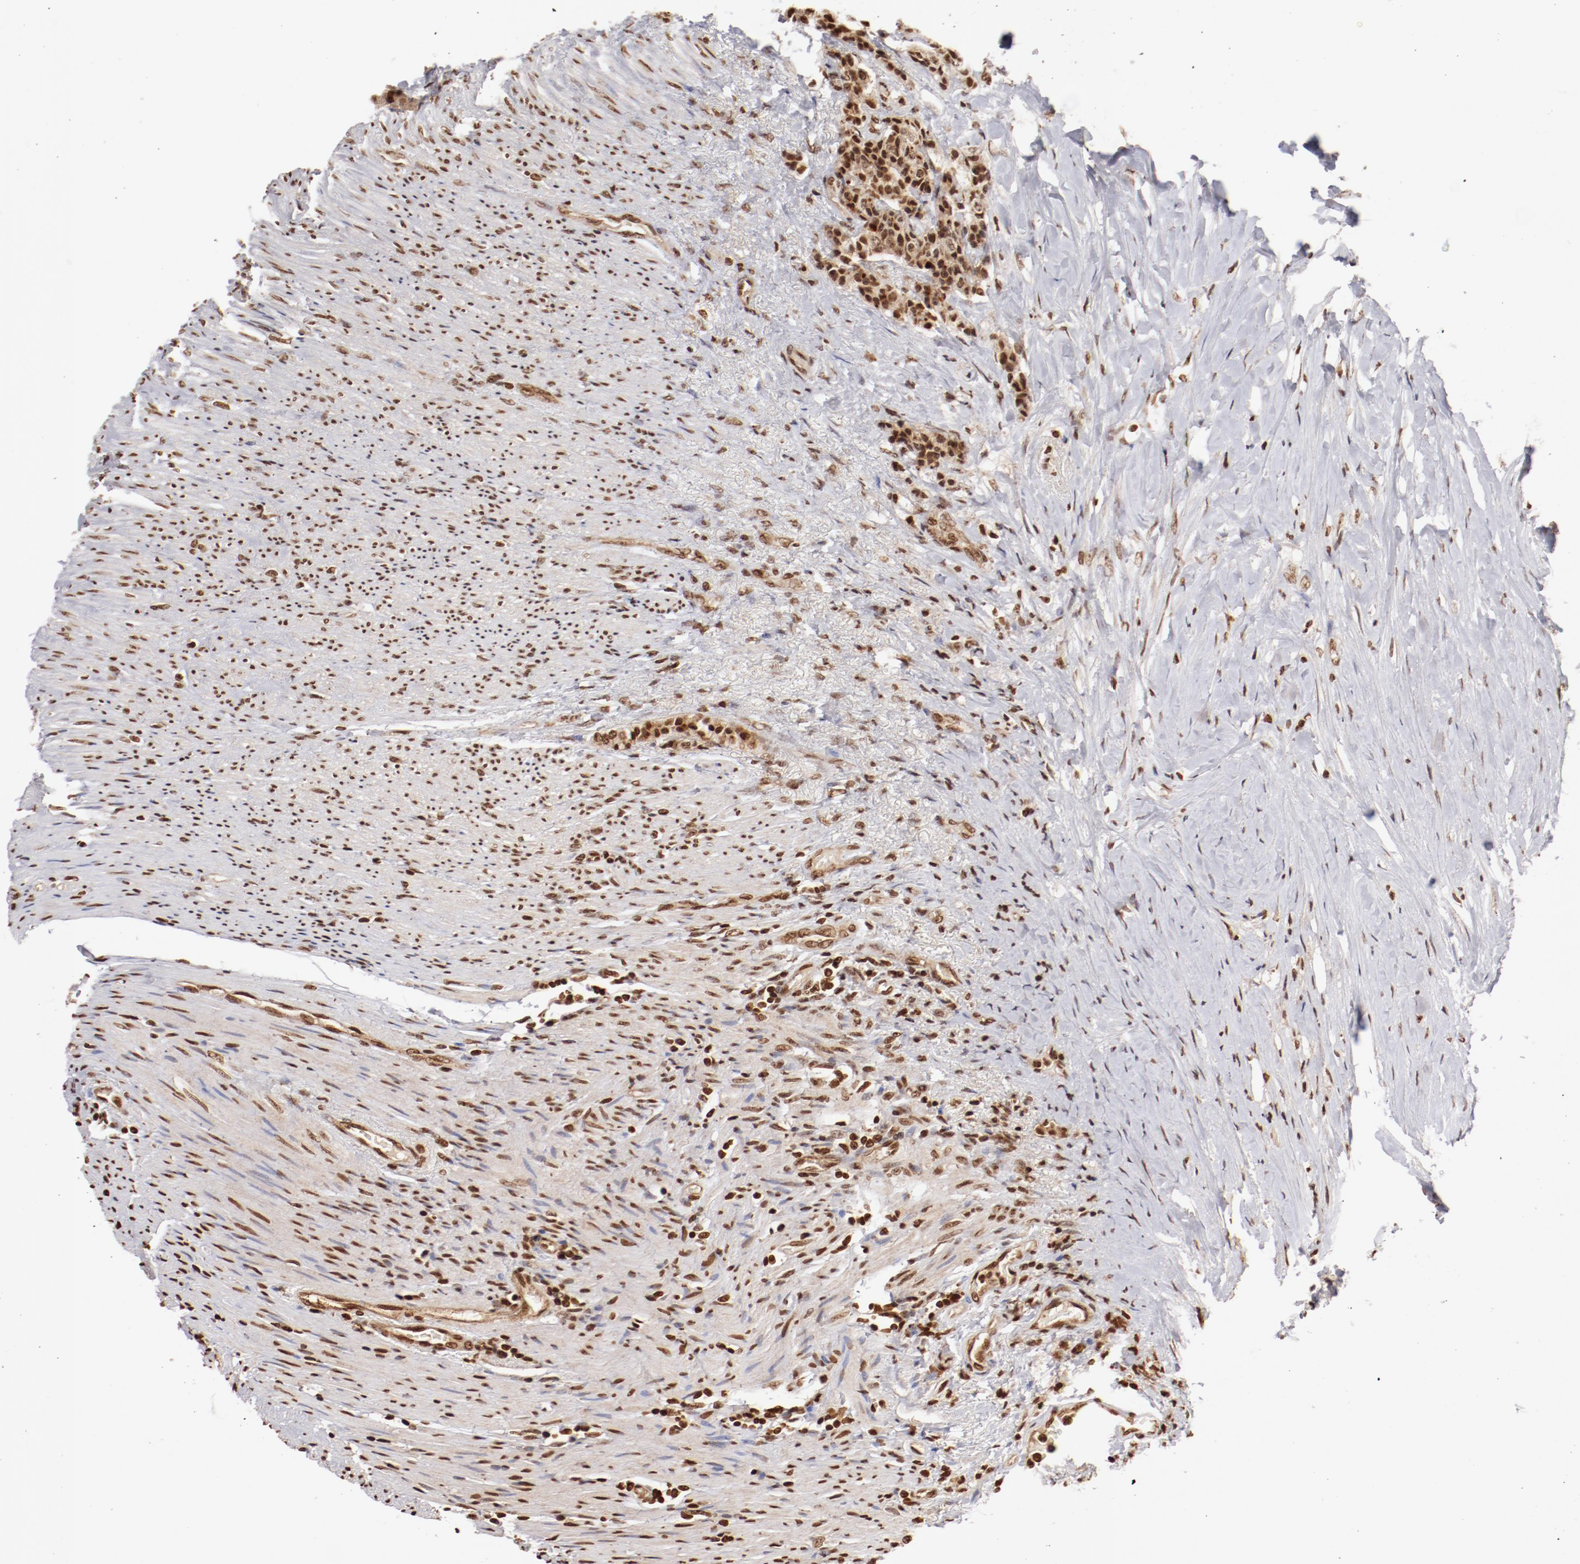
{"staining": {"intensity": "moderate", "quantity": ">75%", "location": "nuclear"}, "tissue": "carcinoid", "cell_type": "Tumor cells", "image_type": "cancer", "snomed": [{"axis": "morphology", "description": "Carcinoid, malignant, NOS"}, {"axis": "topography", "description": "Colon"}], "caption": "IHC (DAB (3,3'-diaminobenzidine)) staining of human carcinoid displays moderate nuclear protein positivity in about >75% of tumor cells.", "gene": "ABL2", "patient": {"sex": "female", "age": 61}}